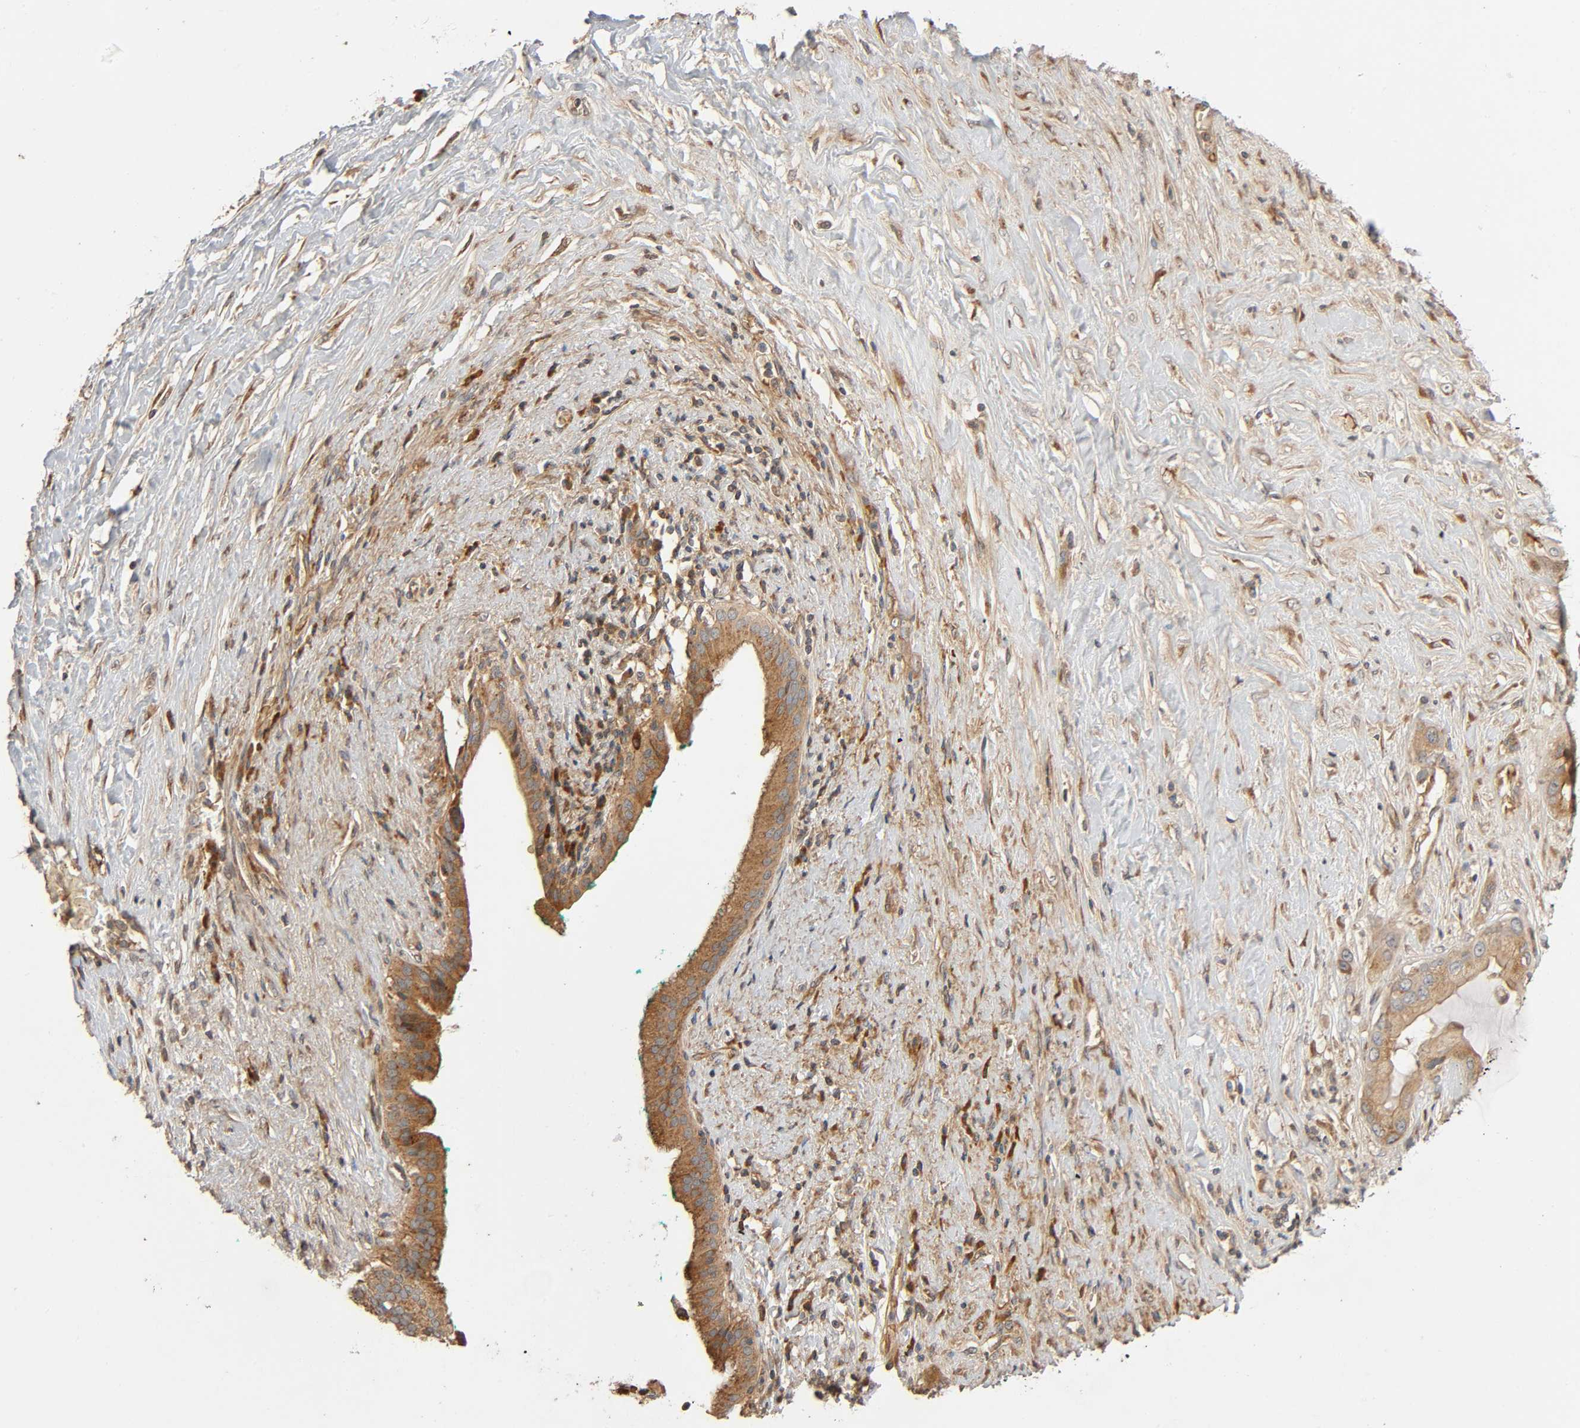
{"staining": {"intensity": "weak", "quantity": ">75%", "location": "cytoplasmic/membranous"}, "tissue": "pancreatic cancer", "cell_type": "Tumor cells", "image_type": "cancer", "snomed": [{"axis": "morphology", "description": "Adenocarcinoma, NOS"}, {"axis": "topography", "description": "Pancreas"}], "caption": "A brown stain shows weak cytoplasmic/membranous expression of a protein in human pancreatic cancer tumor cells.", "gene": "SGSM1", "patient": {"sex": "female", "age": 59}}